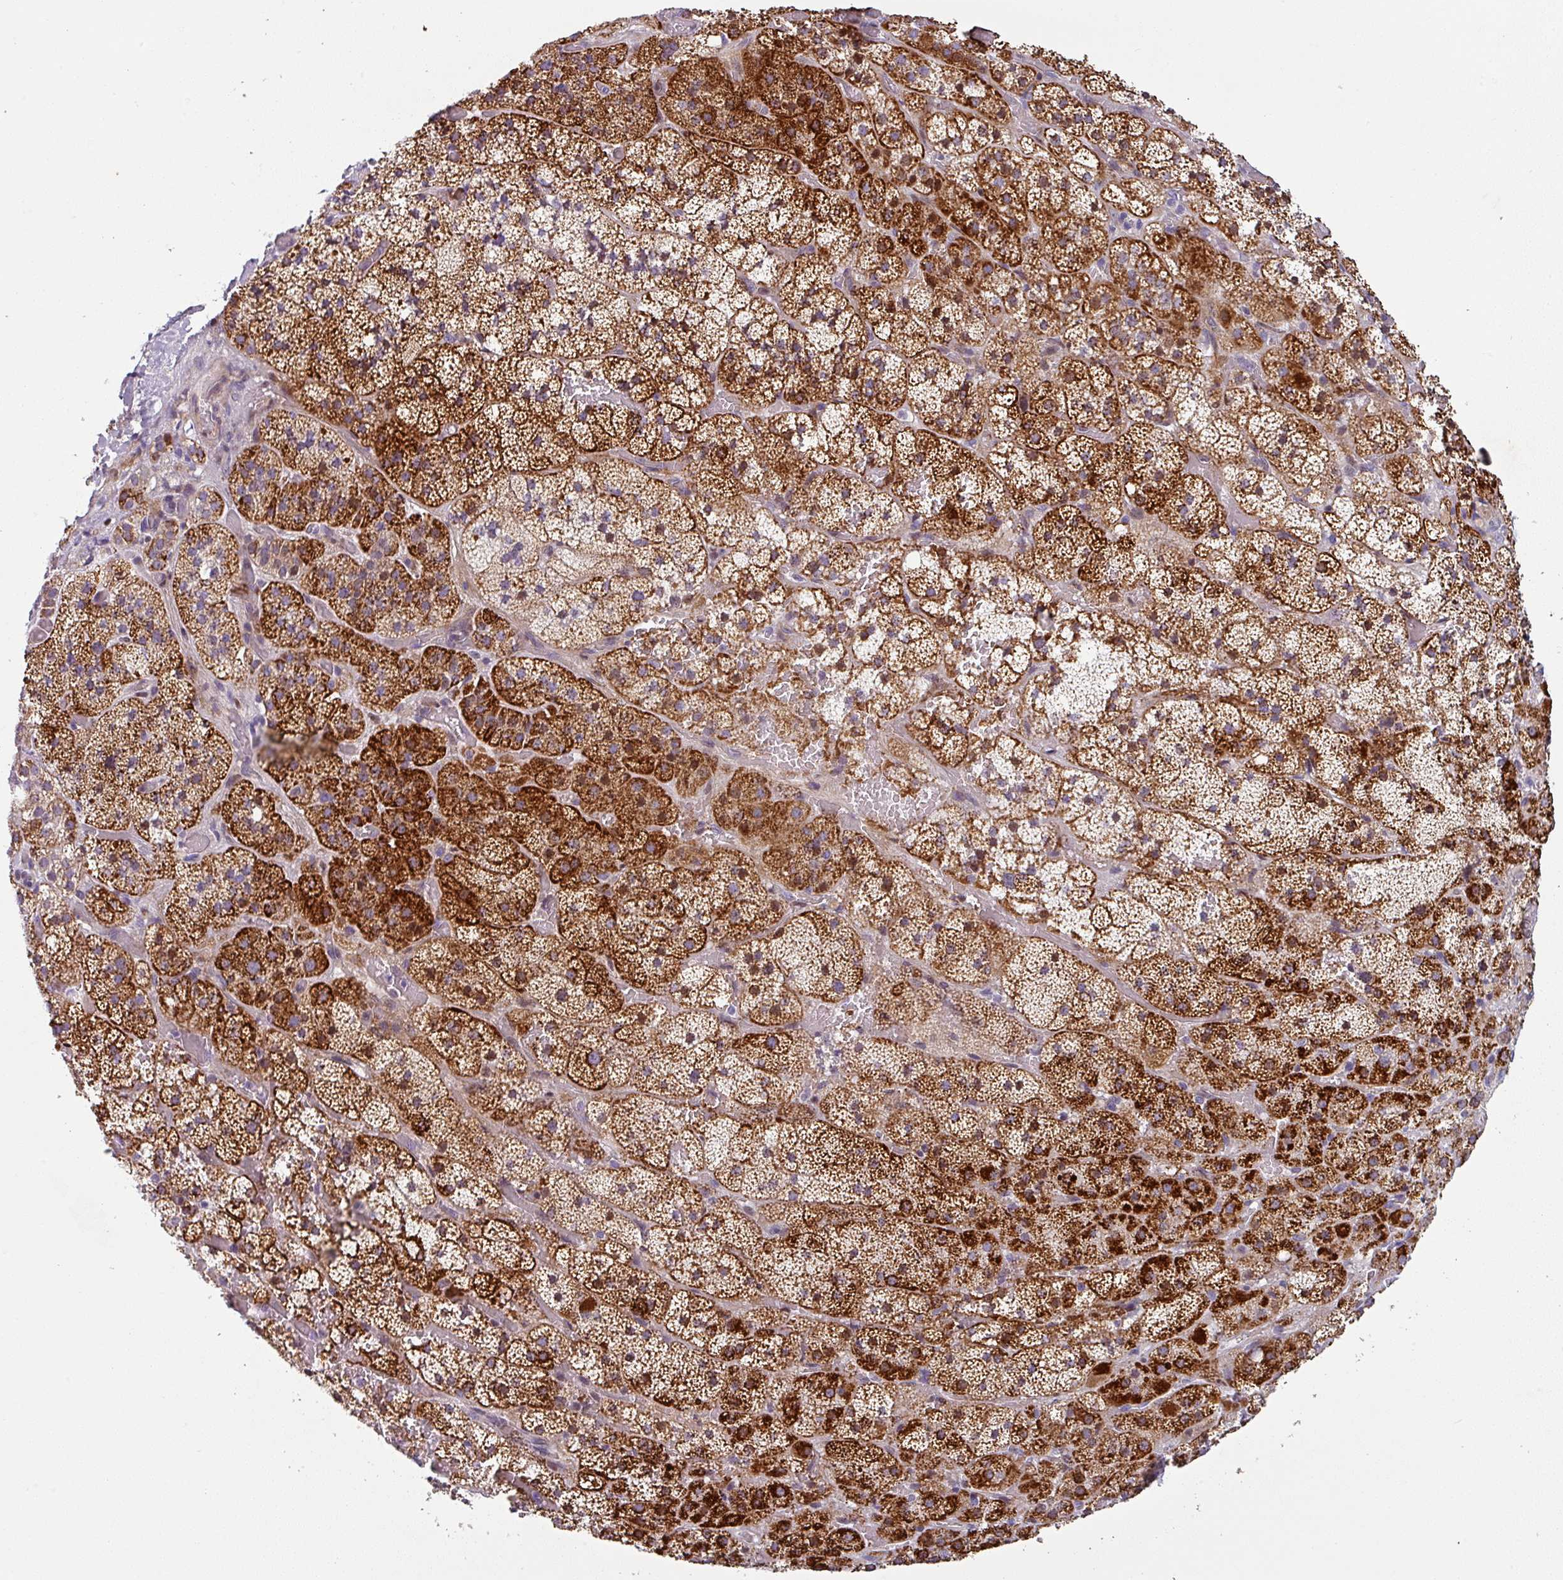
{"staining": {"intensity": "strong", "quantity": "25%-75%", "location": "cytoplasmic/membranous"}, "tissue": "adrenal gland", "cell_type": "Glandular cells", "image_type": "normal", "snomed": [{"axis": "morphology", "description": "Normal tissue, NOS"}, {"axis": "topography", "description": "Adrenal gland"}], "caption": "Glandular cells reveal high levels of strong cytoplasmic/membranous positivity in about 25%-75% of cells in benign human adrenal gland.", "gene": "KLHL3", "patient": {"sex": "male", "age": 57}}